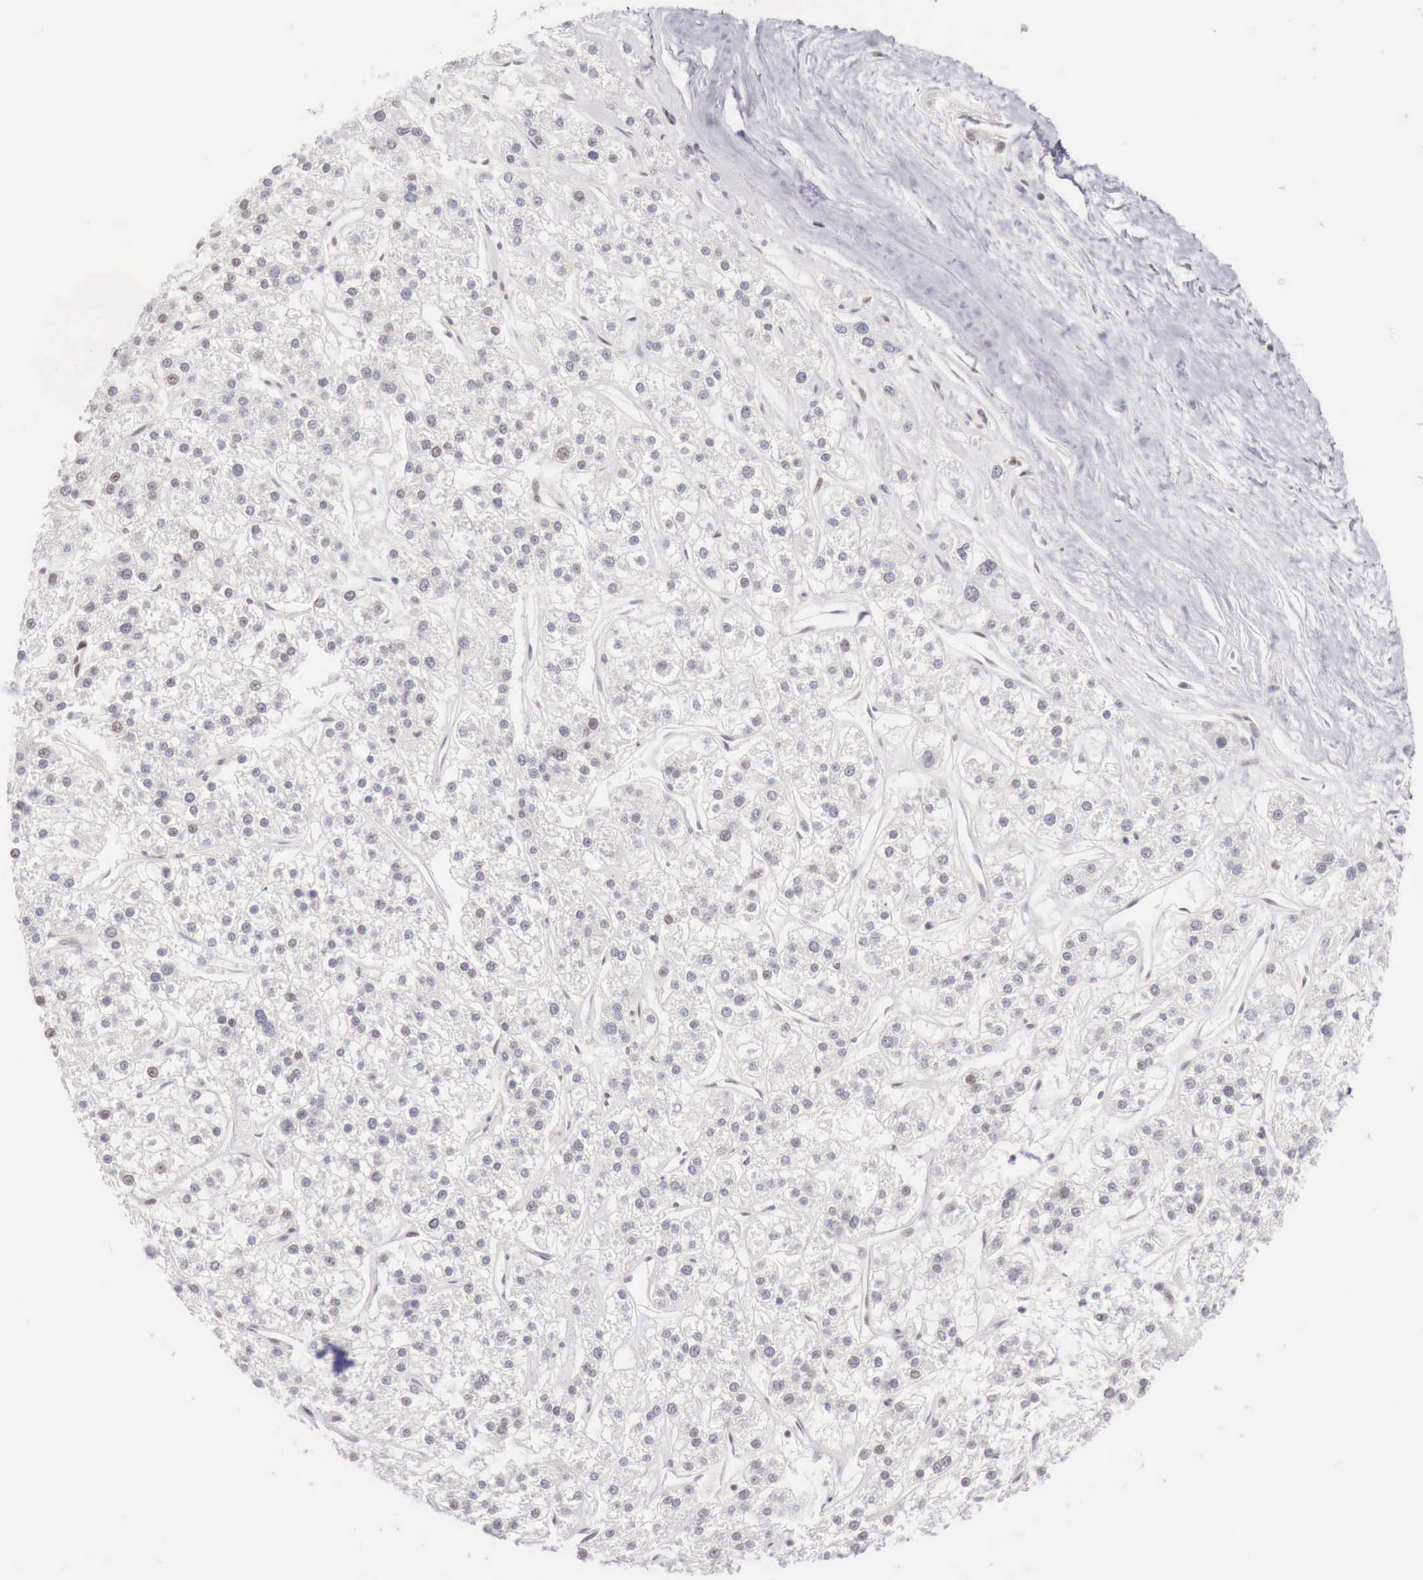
{"staining": {"intensity": "negative", "quantity": "none", "location": "none"}, "tissue": "liver cancer", "cell_type": "Tumor cells", "image_type": "cancer", "snomed": [{"axis": "morphology", "description": "Carcinoma, Hepatocellular, NOS"}, {"axis": "topography", "description": "Liver"}], "caption": "Immunohistochemistry (IHC) of human liver cancer (hepatocellular carcinoma) exhibits no staining in tumor cells. (Immunohistochemistry (IHC), brightfield microscopy, high magnification).", "gene": "PHF14", "patient": {"sex": "female", "age": 85}}